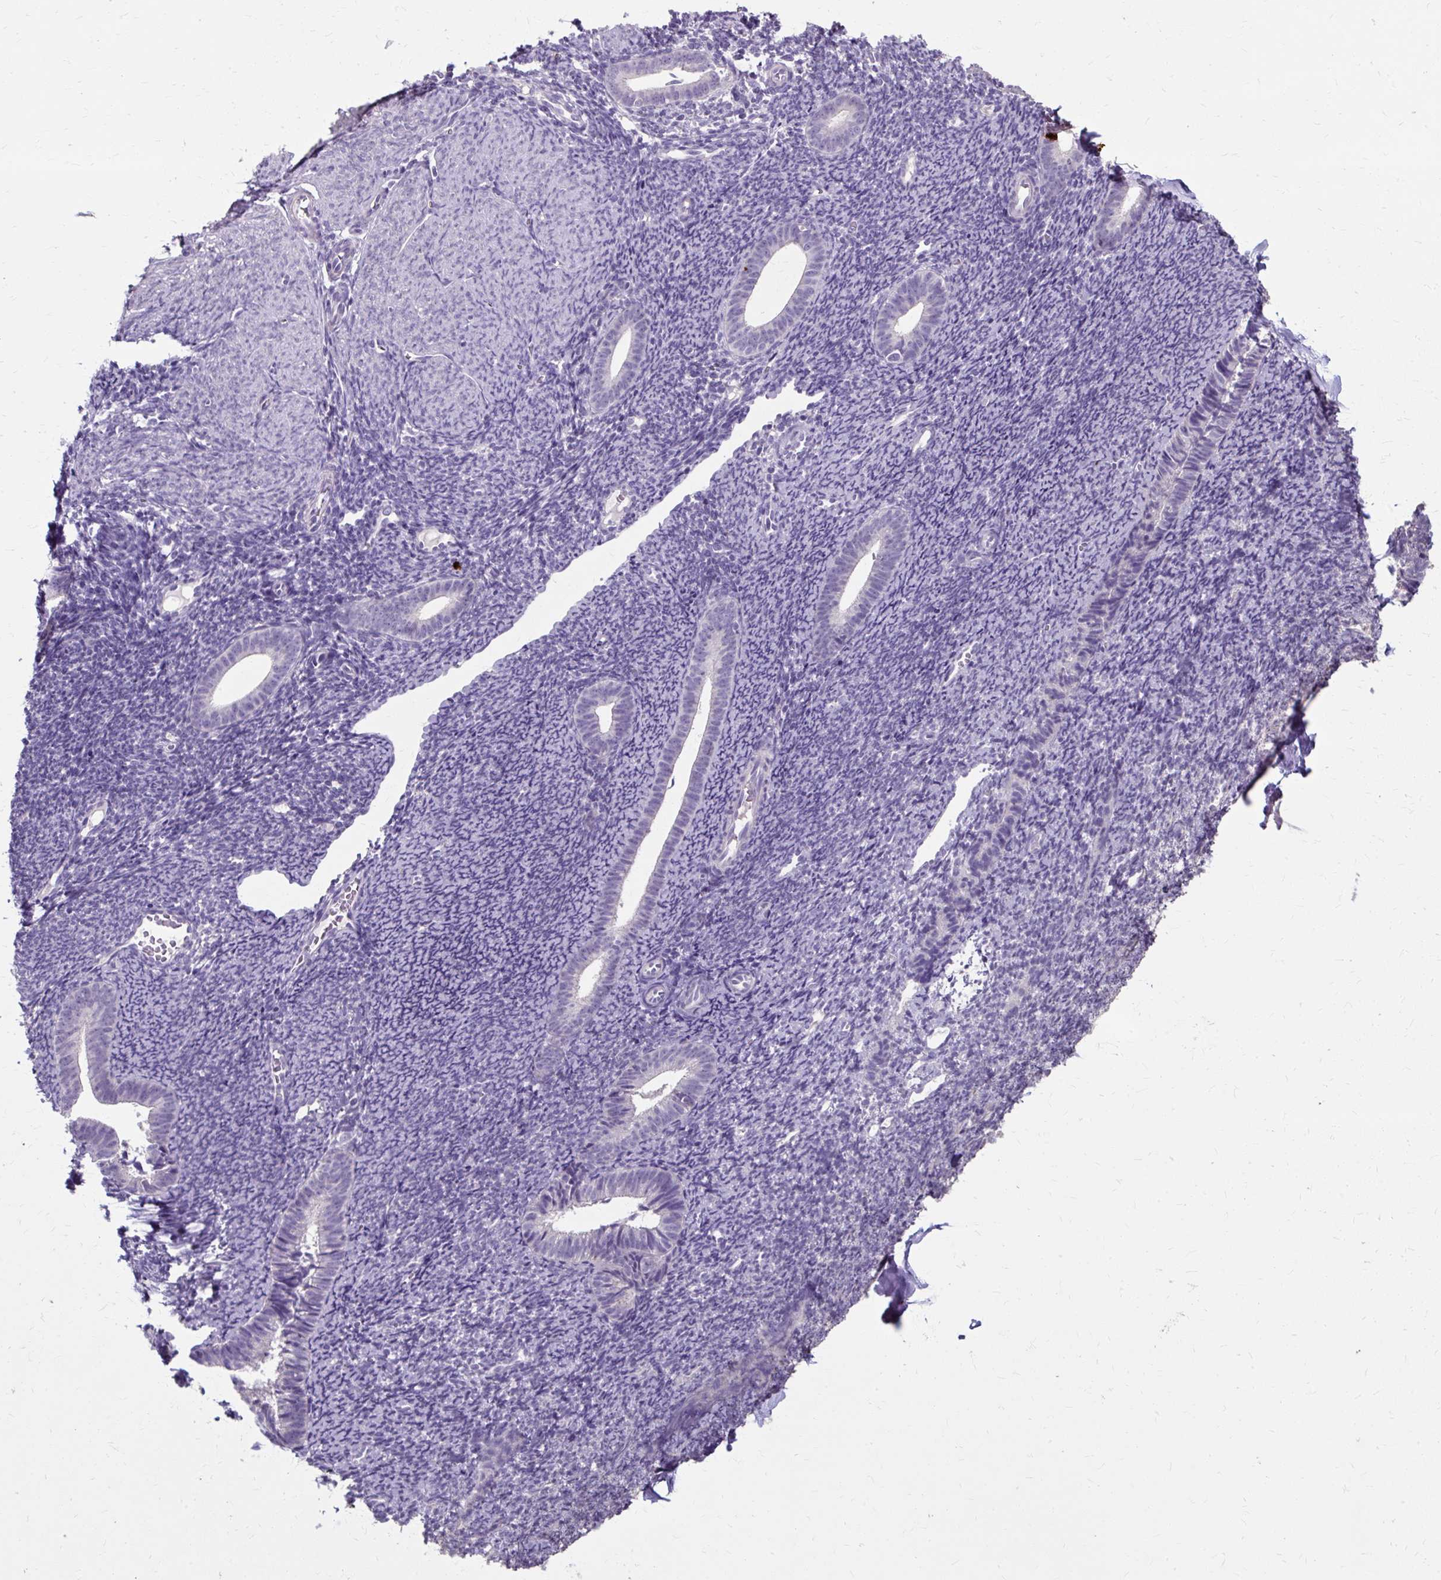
{"staining": {"intensity": "negative", "quantity": "none", "location": "none"}, "tissue": "endometrium", "cell_type": "Cells in endometrial stroma", "image_type": "normal", "snomed": [{"axis": "morphology", "description": "Normal tissue, NOS"}, {"axis": "topography", "description": "Endometrium"}], "caption": "This is a micrograph of immunohistochemistry (IHC) staining of benign endometrium, which shows no expression in cells in endometrial stroma.", "gene": "KLHL24", "patient": {"sex": "female", "age": 39}}